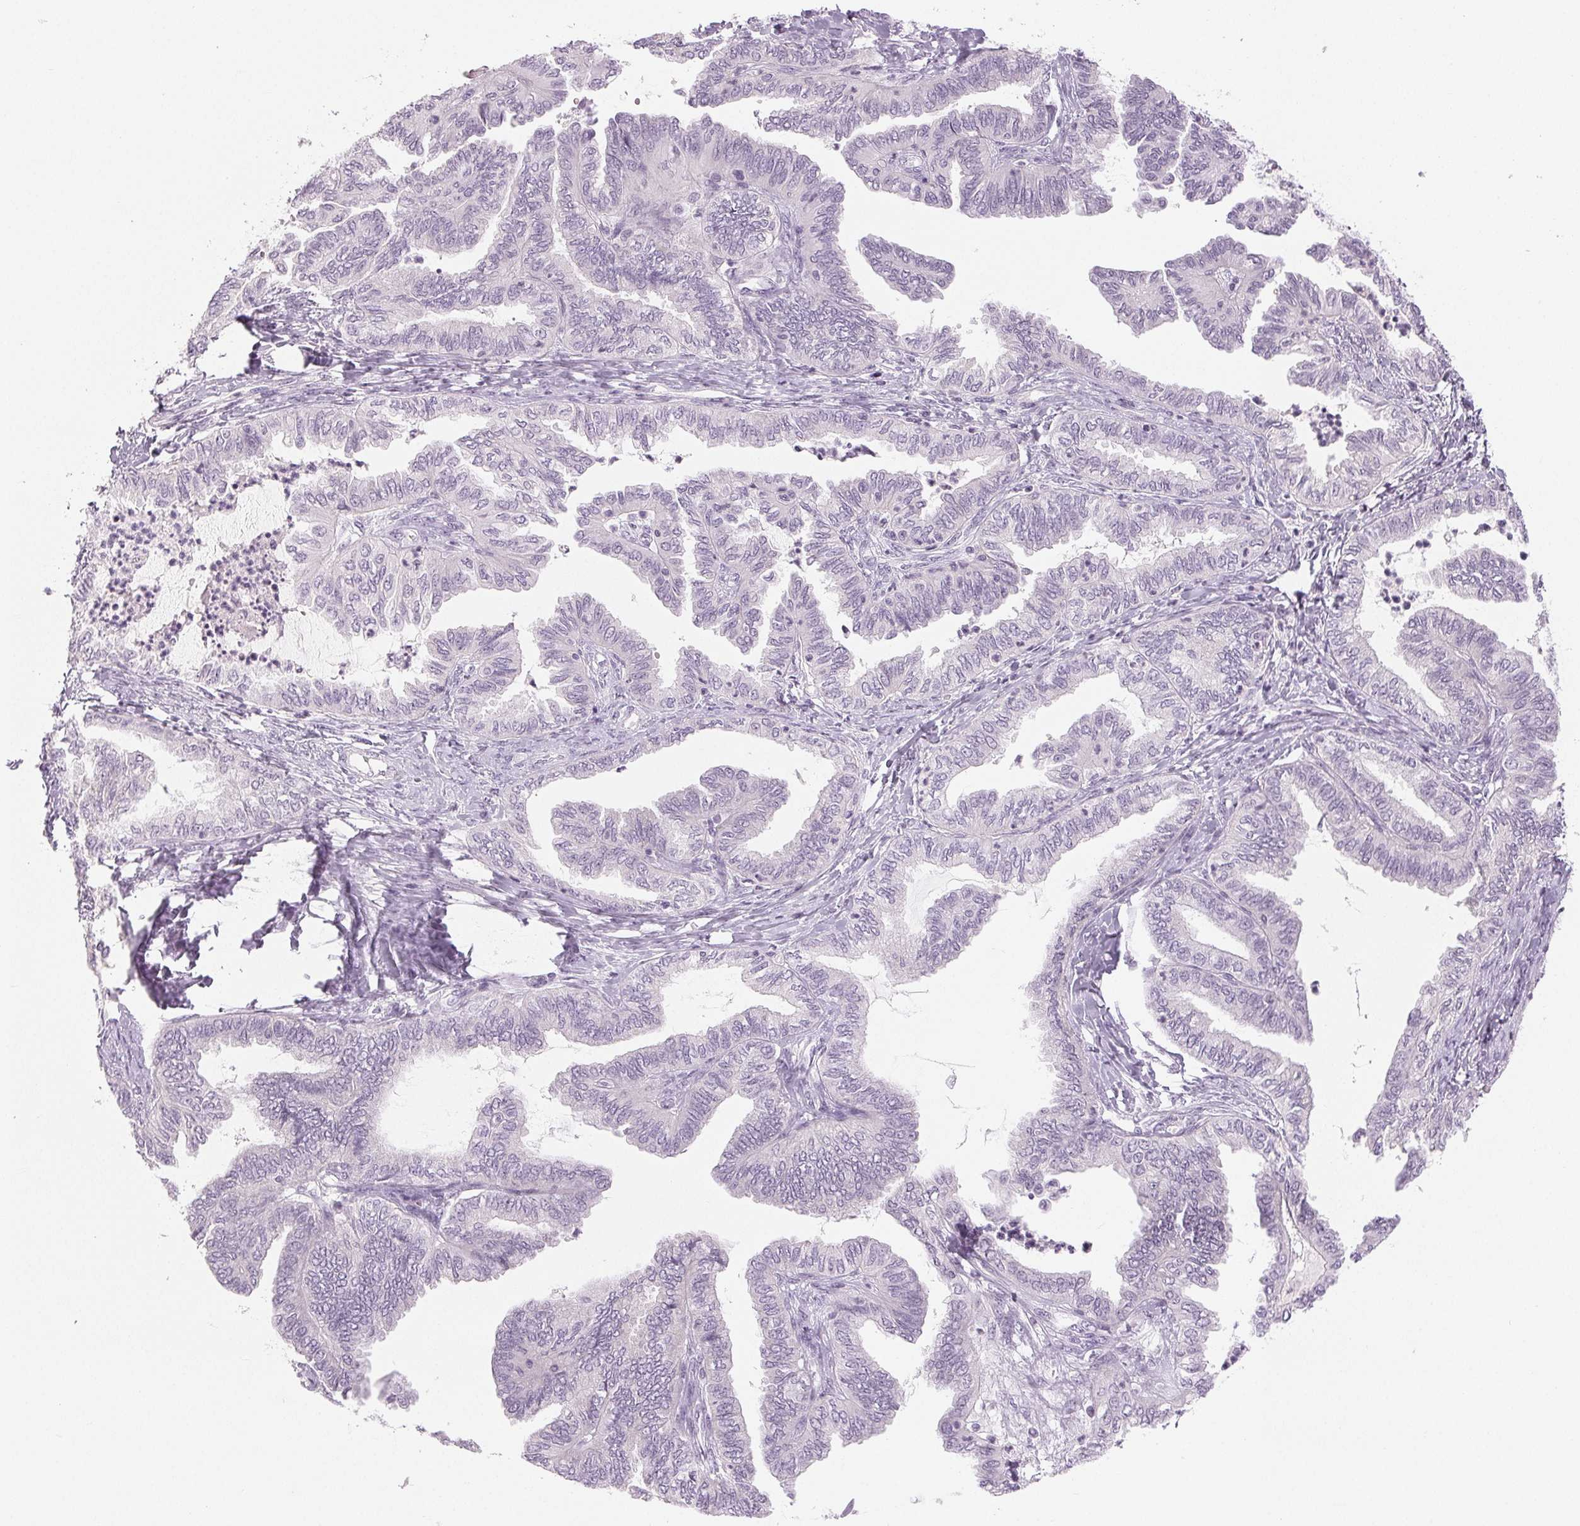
{"staining": {"intensity": "negative", "quantity": "none", "location": "none"}, "tissue": "ovarian cancer", "cell_type": "Tumor cells", "image_type": "cancer", "snomed": [{"axis": "morphology", "description": "Carcinoma, endometroid"}, {"axis": "topography", "description": "Ovary"}], "caption": "Protein analysis of ovarian cancer displays no significant expression in tumor cells.", "gene": "EHHADH", "patient": {"sex": "female", "age": 70}}